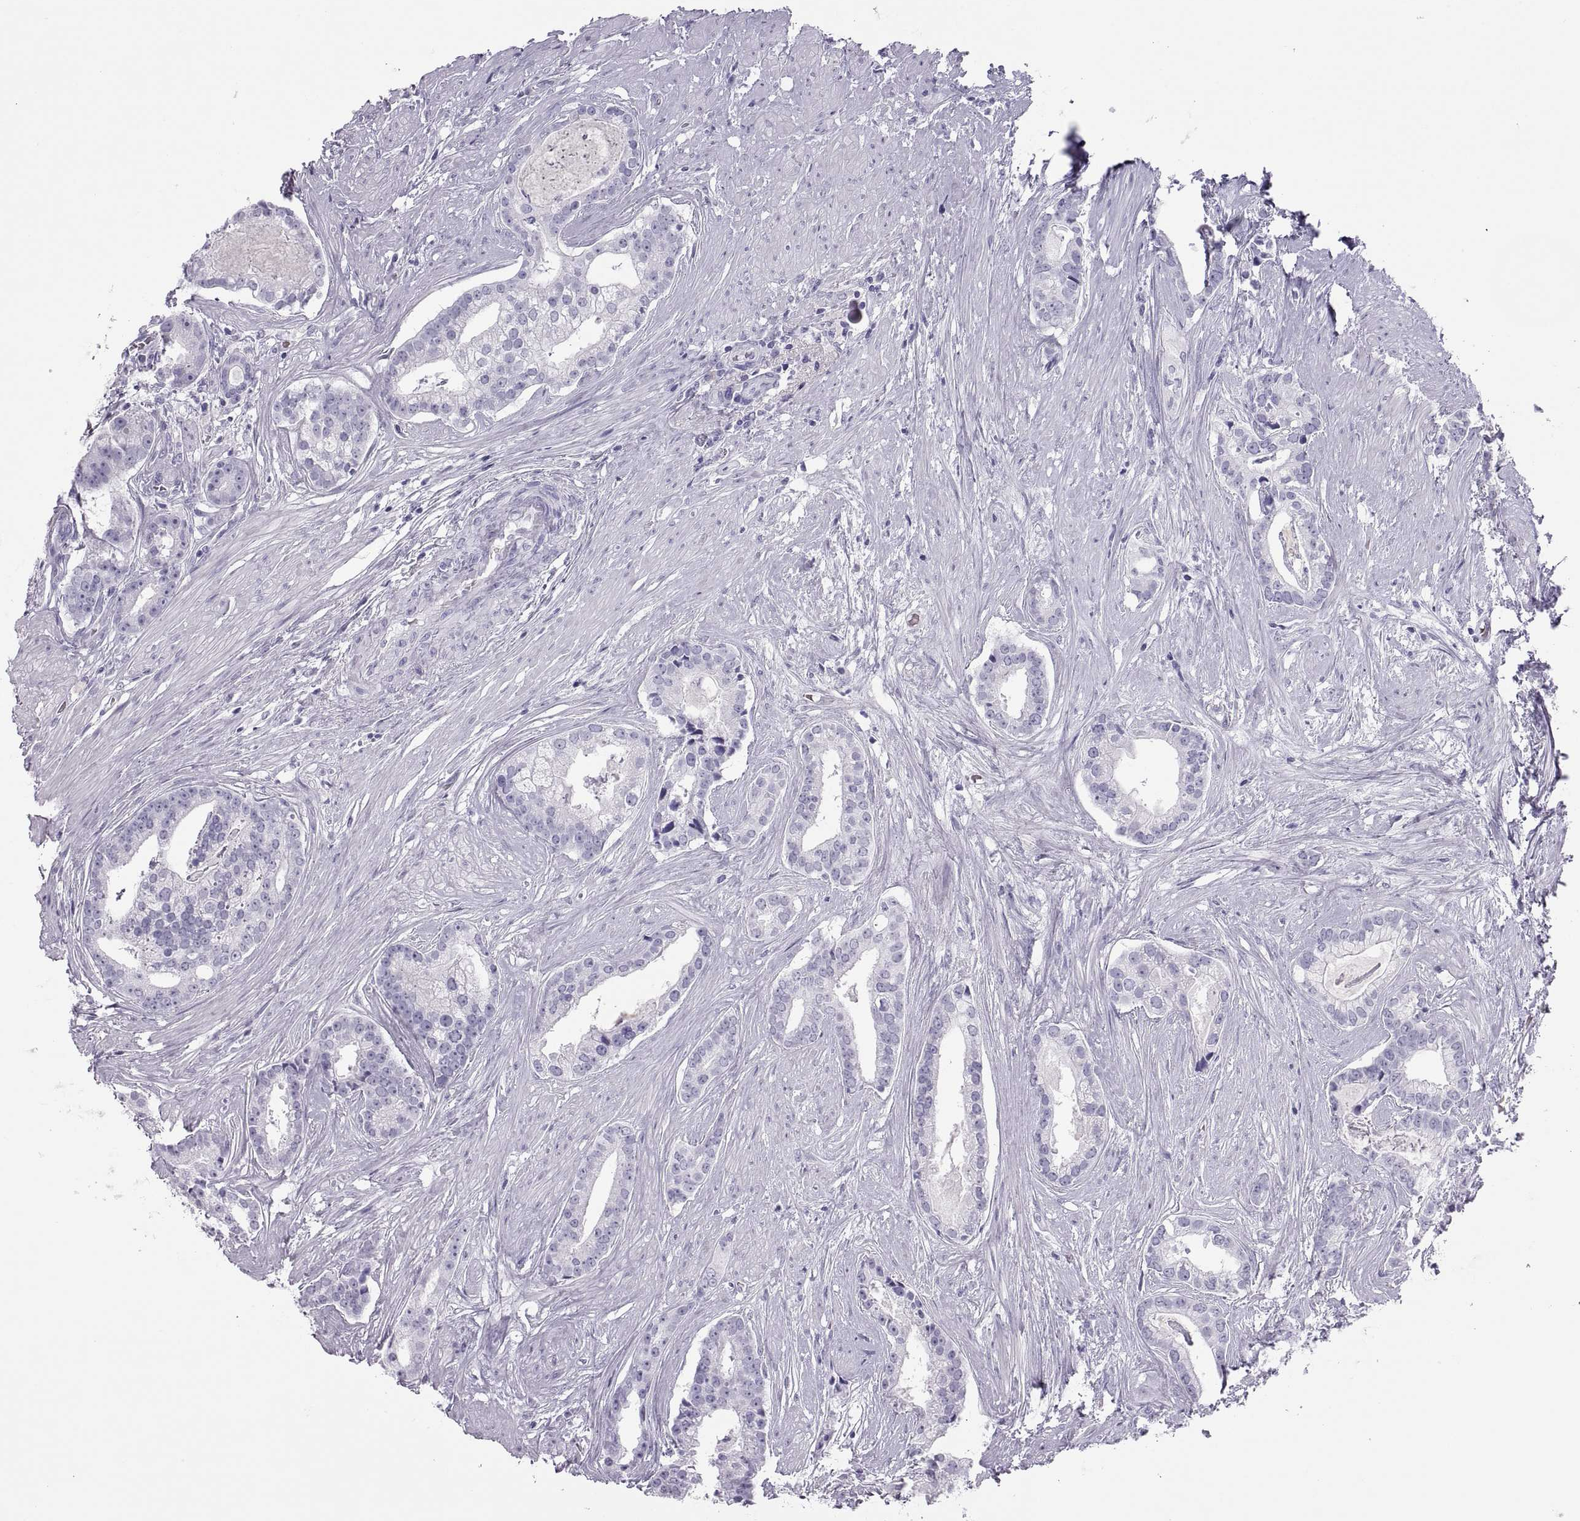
{"staining": {"intensity": "negative", "quantity": "none", "location": "none"}, "tissue": "prostate cancer", "cell_type": "Tumor cells", "image_type": "cancer", "snomed": [{"axis": "morphology", "description": "Adenocarcinoma, NOS"}, {"axis": "topography", "description": "Prostate and seminal vesicle, NOS"}, {"axis": "topography", "description": "Prostate"}], "caption": "Immunohistochemical staining of human prostate adenocarcinoma displays no significant positivity in tumor cells.", "gene": "SEMG1", "patient": {"sex": "male", "age": 44}}